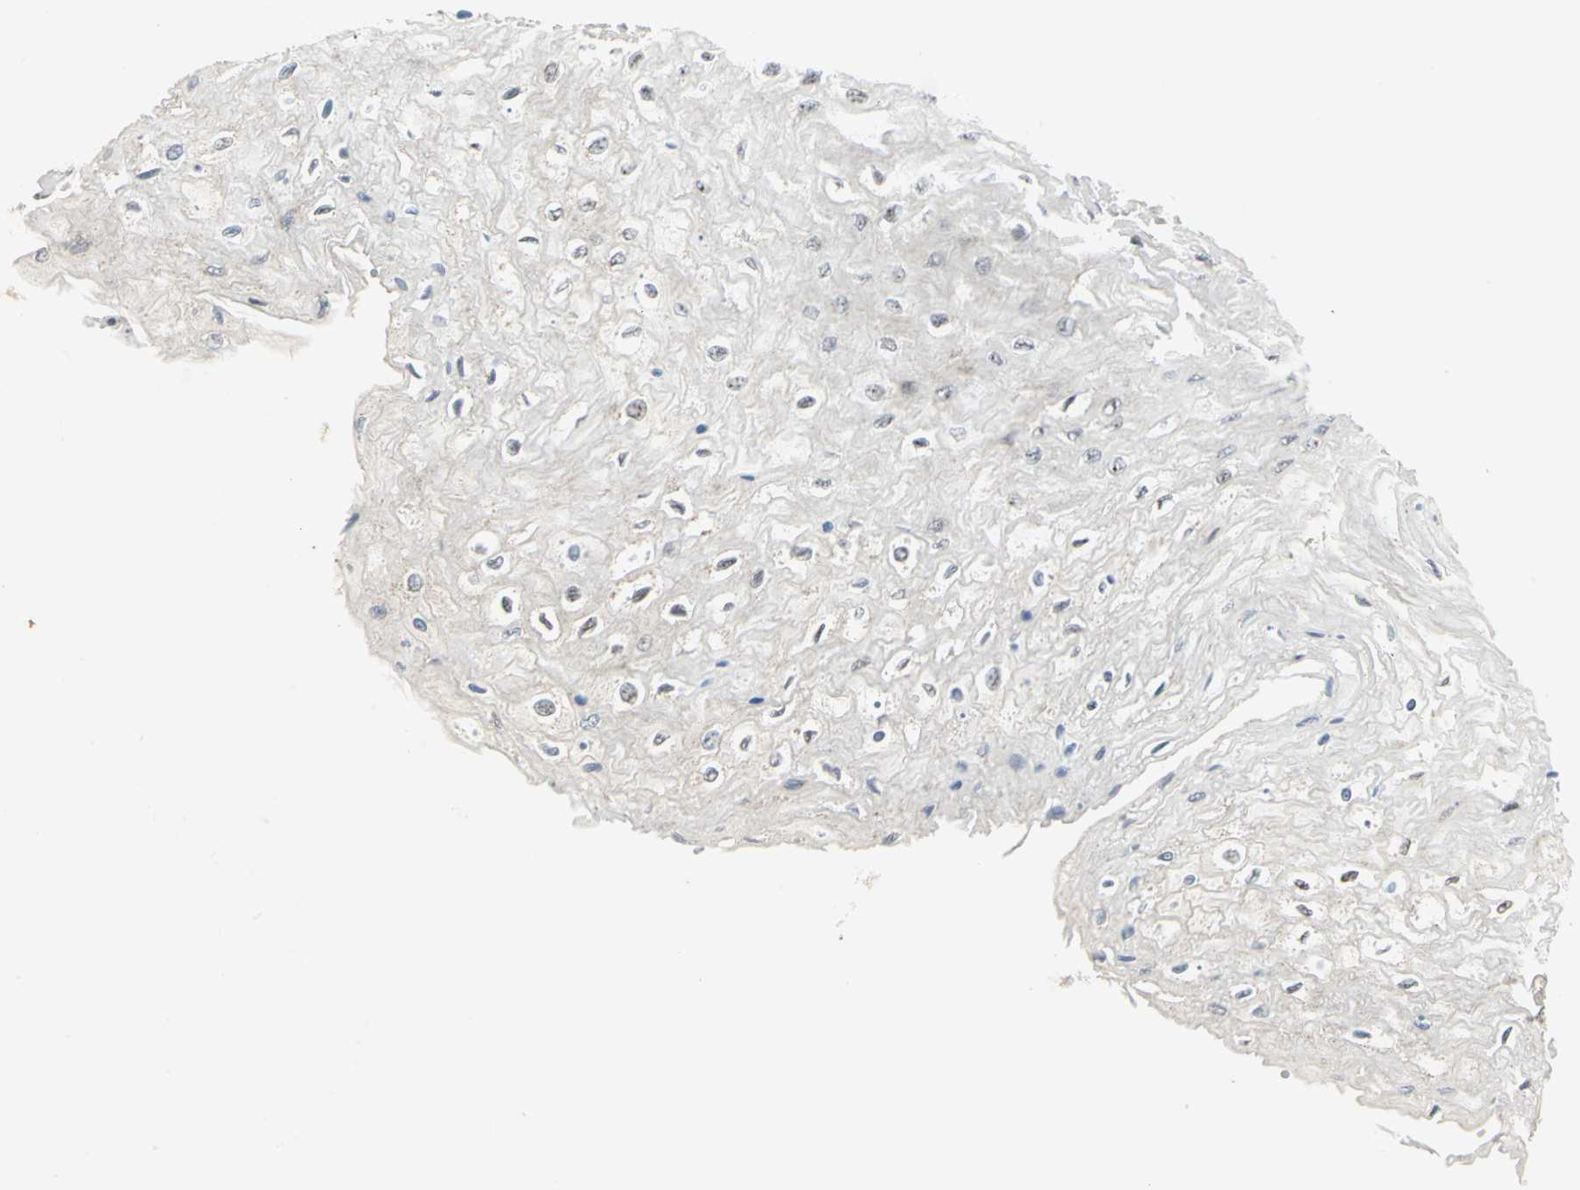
{"staining": {"intensity": "negative", "quantity": "none", "location": "none"}, "tissue": "esophagus", "cell_type": "Squamous epithelial cells", "image_type": "normal", "snomed": [{"axis": "morphology", "description": "Normal tissue, NOS"}, {"axis": "topography", "description": "Esophagus"}], "caption": "This is a histopathology image of immunohistochemistry staining of benign esophagus, which shows no staining in squamous epithelial cells.", "gene": "PLAGL2", "patient": {"sex": "female", "age": 72}}